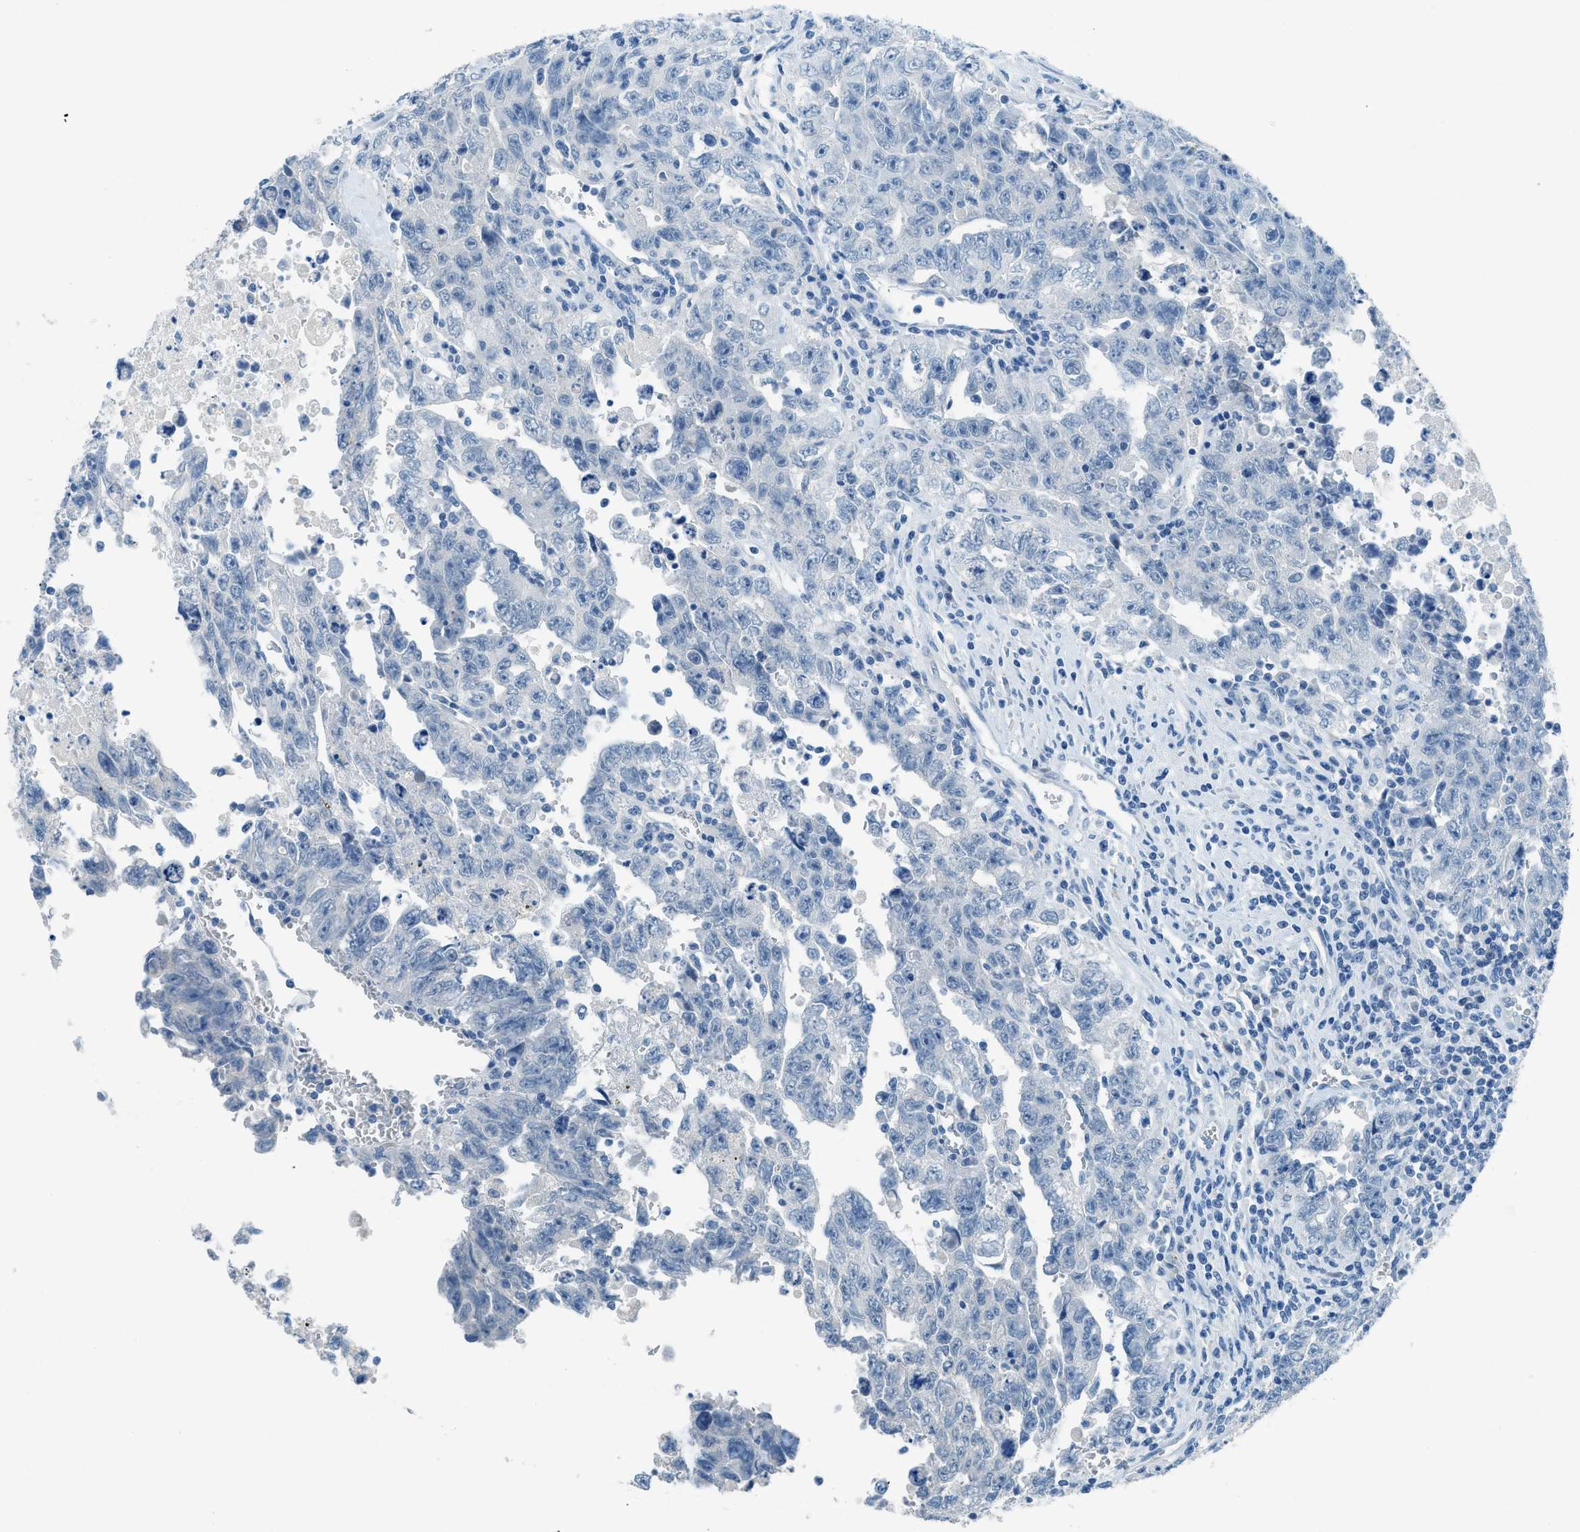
{"staining": {"intensity": "negative", "quantity": "none", "location": "none"}, "tissue": "testis cancer", "cell_type": "Tumor cells", "image_type": "cancer", "snomed": [{"axis": "morphology", "description": "Carcinoma, Embryonal, NOS"}, {"axis": "topography", "description": "Testis"}], "caption": "The image displays no significant expression in tumor cells of testis embryonal carcinoma. (Stains: DAB (3,3'-diaminobenzidine) immunohistochemistry with hematoxylin counter stain, Microscopy: brightfield microscopy at high magnification).", "gene": "ACAN", "patient": {"sex": "male", "age": 28}}